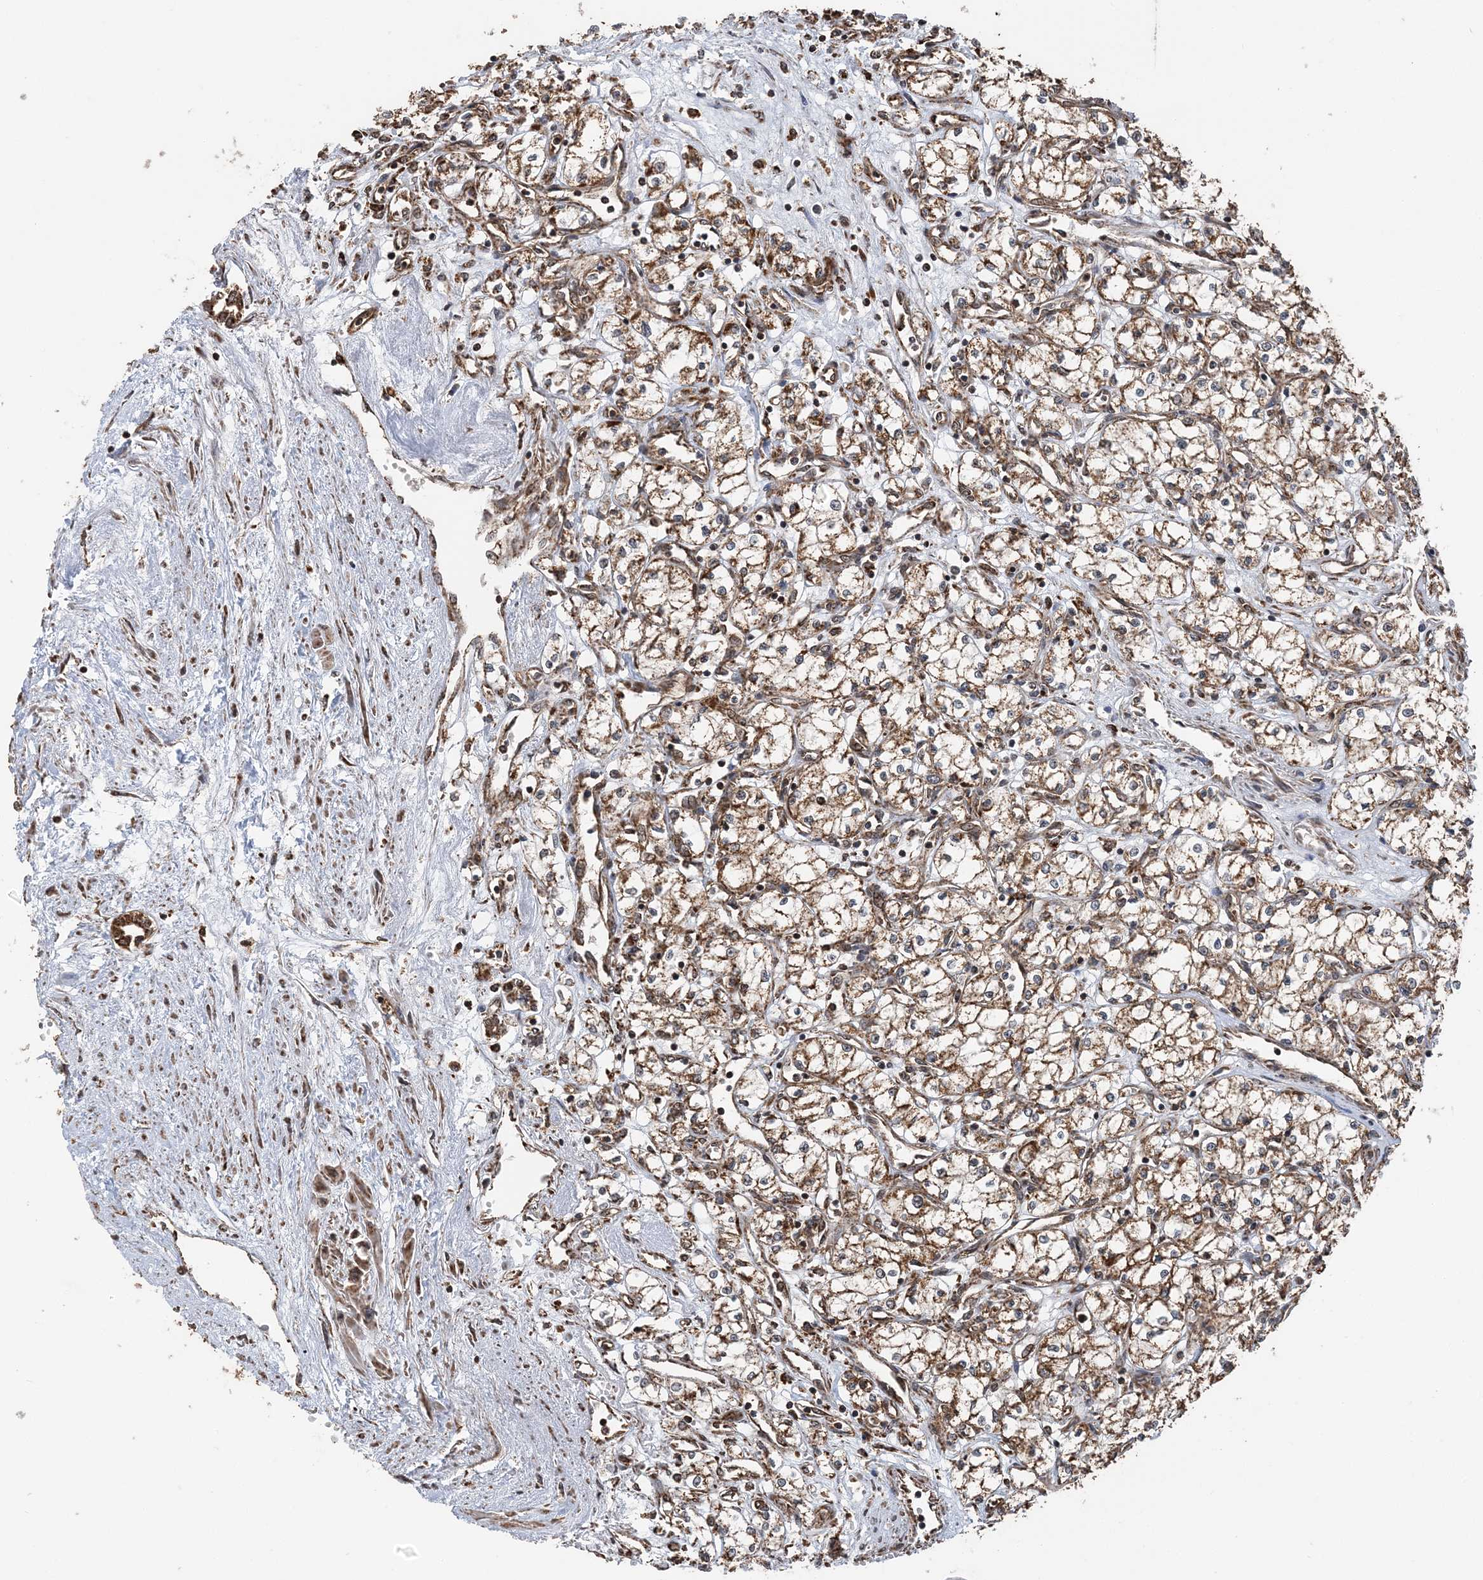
{"staining": {"intensity": "moderate", "quantity": ">75%", "location": "cytoplasmic/membranous"}, "tissue": "renal cancer", "cell_type": "Tumor cells", "image_type": "cancer", "snomed": [{"axis": "morphology", "description": "Adenocarcinoma, NOS"}, {"axis": "topography", "description": "Kidney"}], "caption": "This micrograph displays renal cancer (adenocarcinoma) stained with immunohistochemistry (IHC) to label a protein in brown. The cytoplasmic/membranous of tumor cells show moderate positivity for the protein. Nuclei are counter-stained blue.", "gene": "PCBP1", "patient": {"sex": "male", "age": 59}}